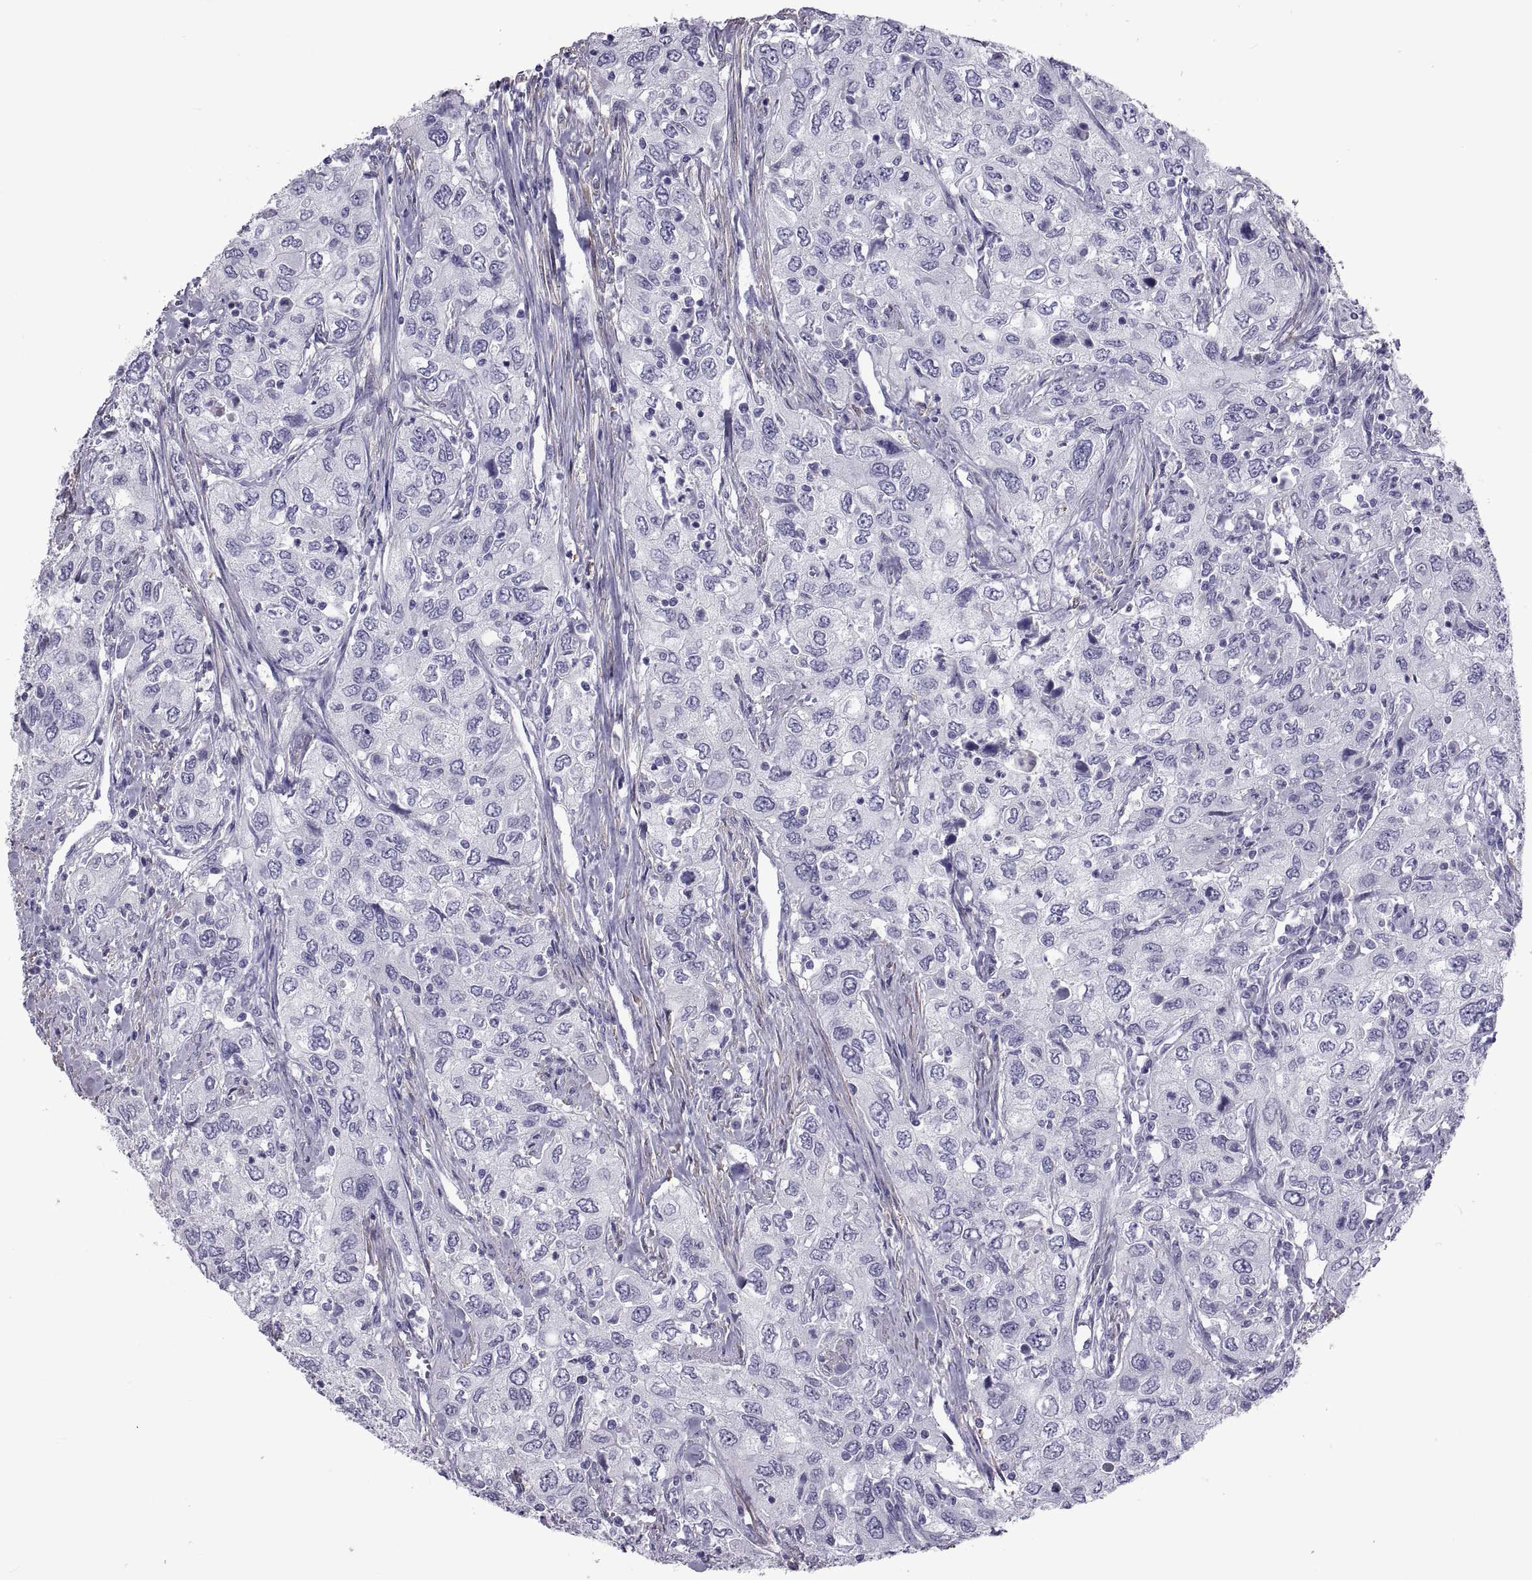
{"staining": {"intensity": "negative", "quantity": "none", "location": "none"}, "tissue": "urothelial cancer", "cell_type": "Tumor cells", "image_type": "cancer", "snomed": [{"axis": "morphology", "description": "Urothelial carcinoma, High grade"}, {"axis": "topography", "description": "Urinary bladder"}], "caption": "Tumor cells are negative for brown protein staining in urothelial cancer.", "gene": "MAGEB1", "patient": {"sex": "male", "age": 76}}